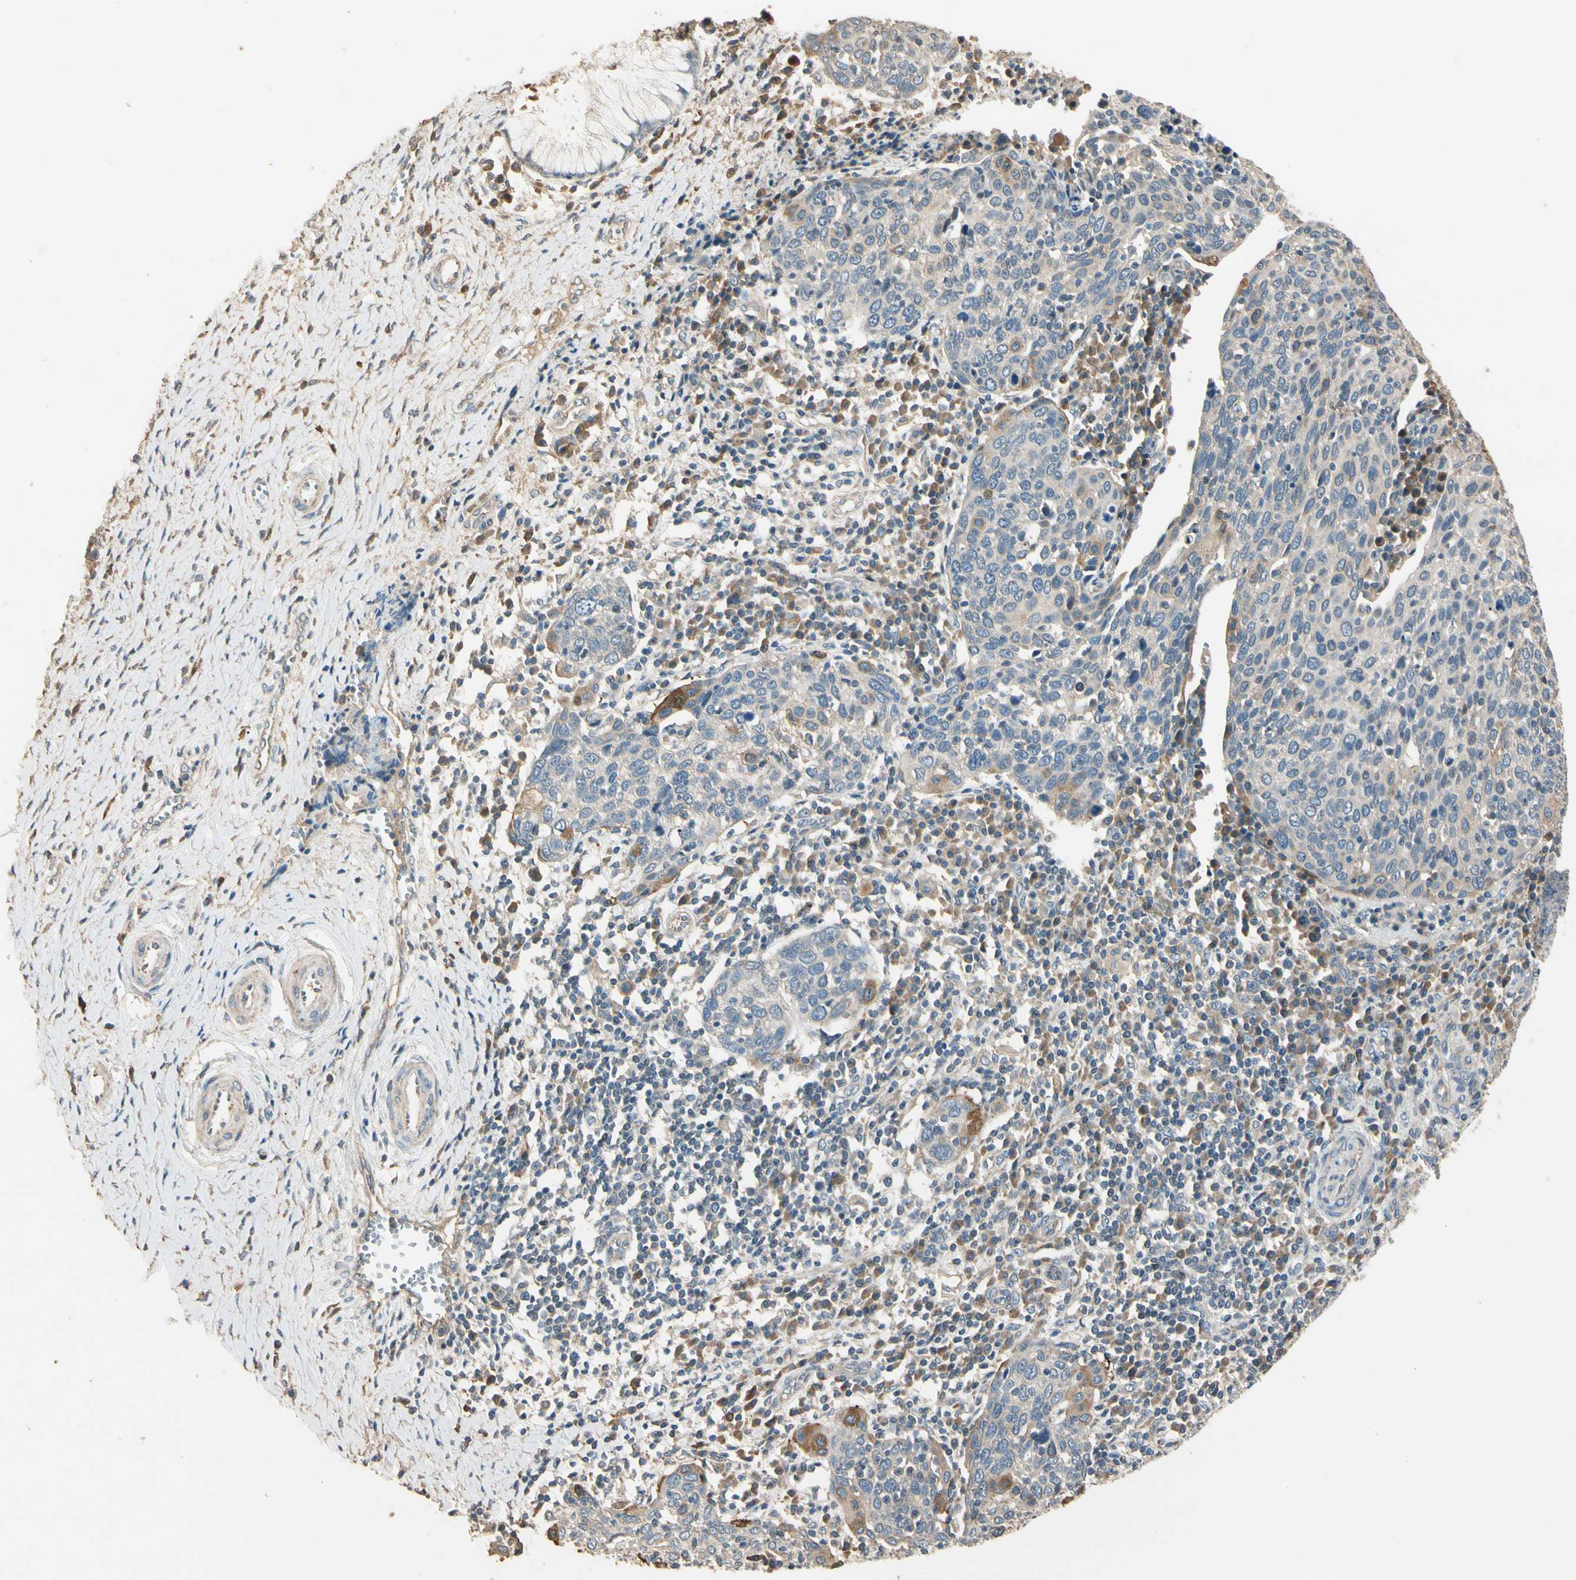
{"staining": {"intensity": "moderate", "quantity": "<25%", "location": "cytoplasmic/membranous"}, "tissue": "cervical cancer", "cell_type": "Tumor cells", "image_type": "cancer", "snomed": [{"axis": "morphology", "description": "Squamous cell carcinoma, NOS"}, {"axis": "topography", "description": "Cervix"}], "caption": "This photomicrograph displays cervical cancer stained with immunohistochemistry (IHC) to label a protein in brown. The cytoplasmic/membranous of tumor cells show moderate positivity for the protein. Nuclei are counter-stained blue.", "gene": "CDH6", "patient": {"sex": "female", "age": 40}}